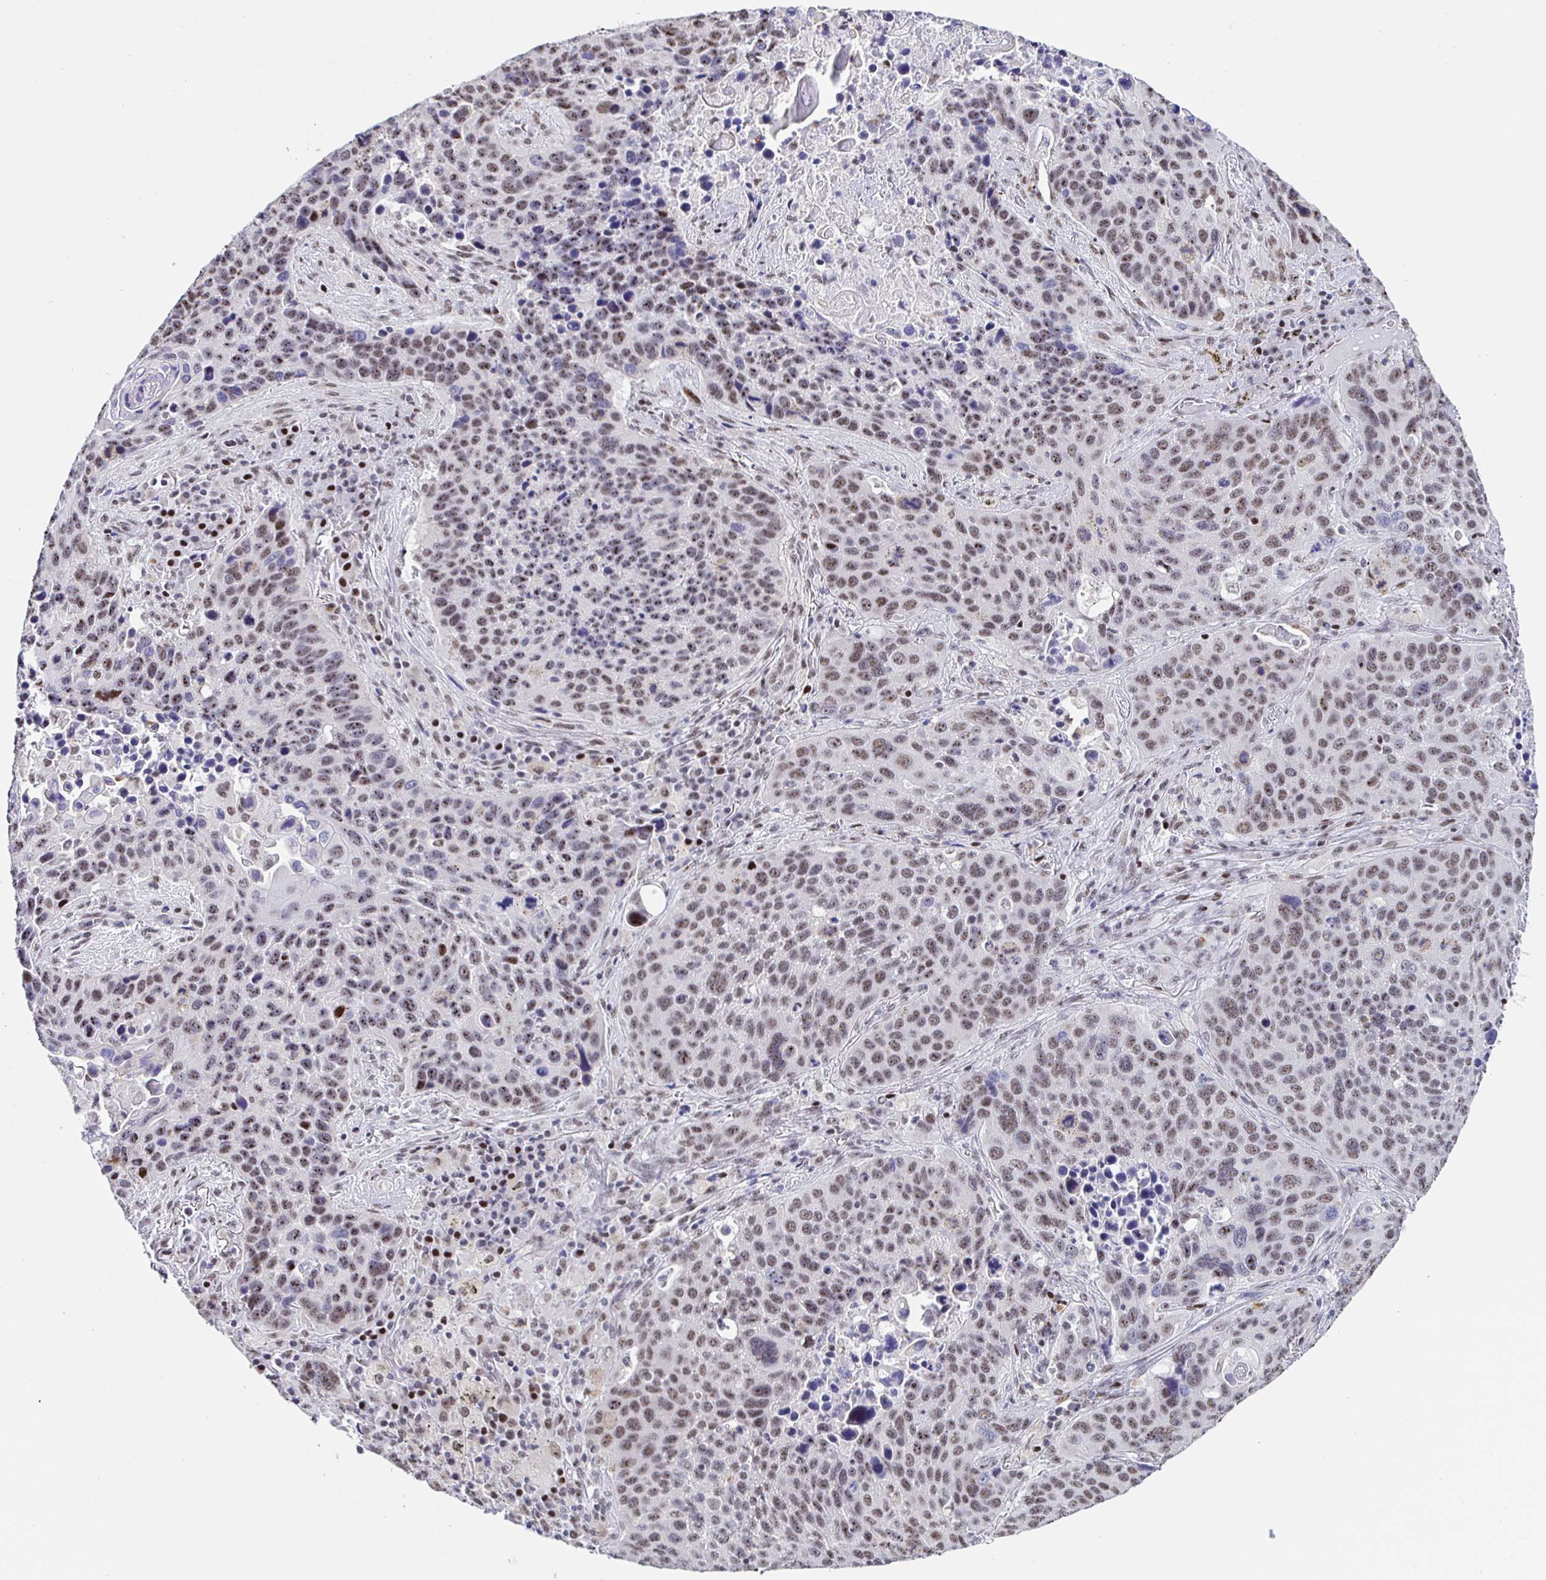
{"staining": {"intensity": "weak", "quantity": "25%-75%", "location": "nuclear"}, "tissue": "lung cancer", "cell_type": "Tumor cells", "image_type": "cancer", "snomed": [{"axis": "morphology", "description": "Squamous cell carcinoma, NOS"}, {"axis": "topography", "description": "Lung"}], "caption": "Immunohistochemistry (IHC) micrograph of human squamous cell carcinoma (lung) stained for a protein (brown), which reveals low levels of weak nuclear expression in about 25%-75% of tumor cells.", "gene": "SETD5", "patient": {"sex": "male", "age": 68}}